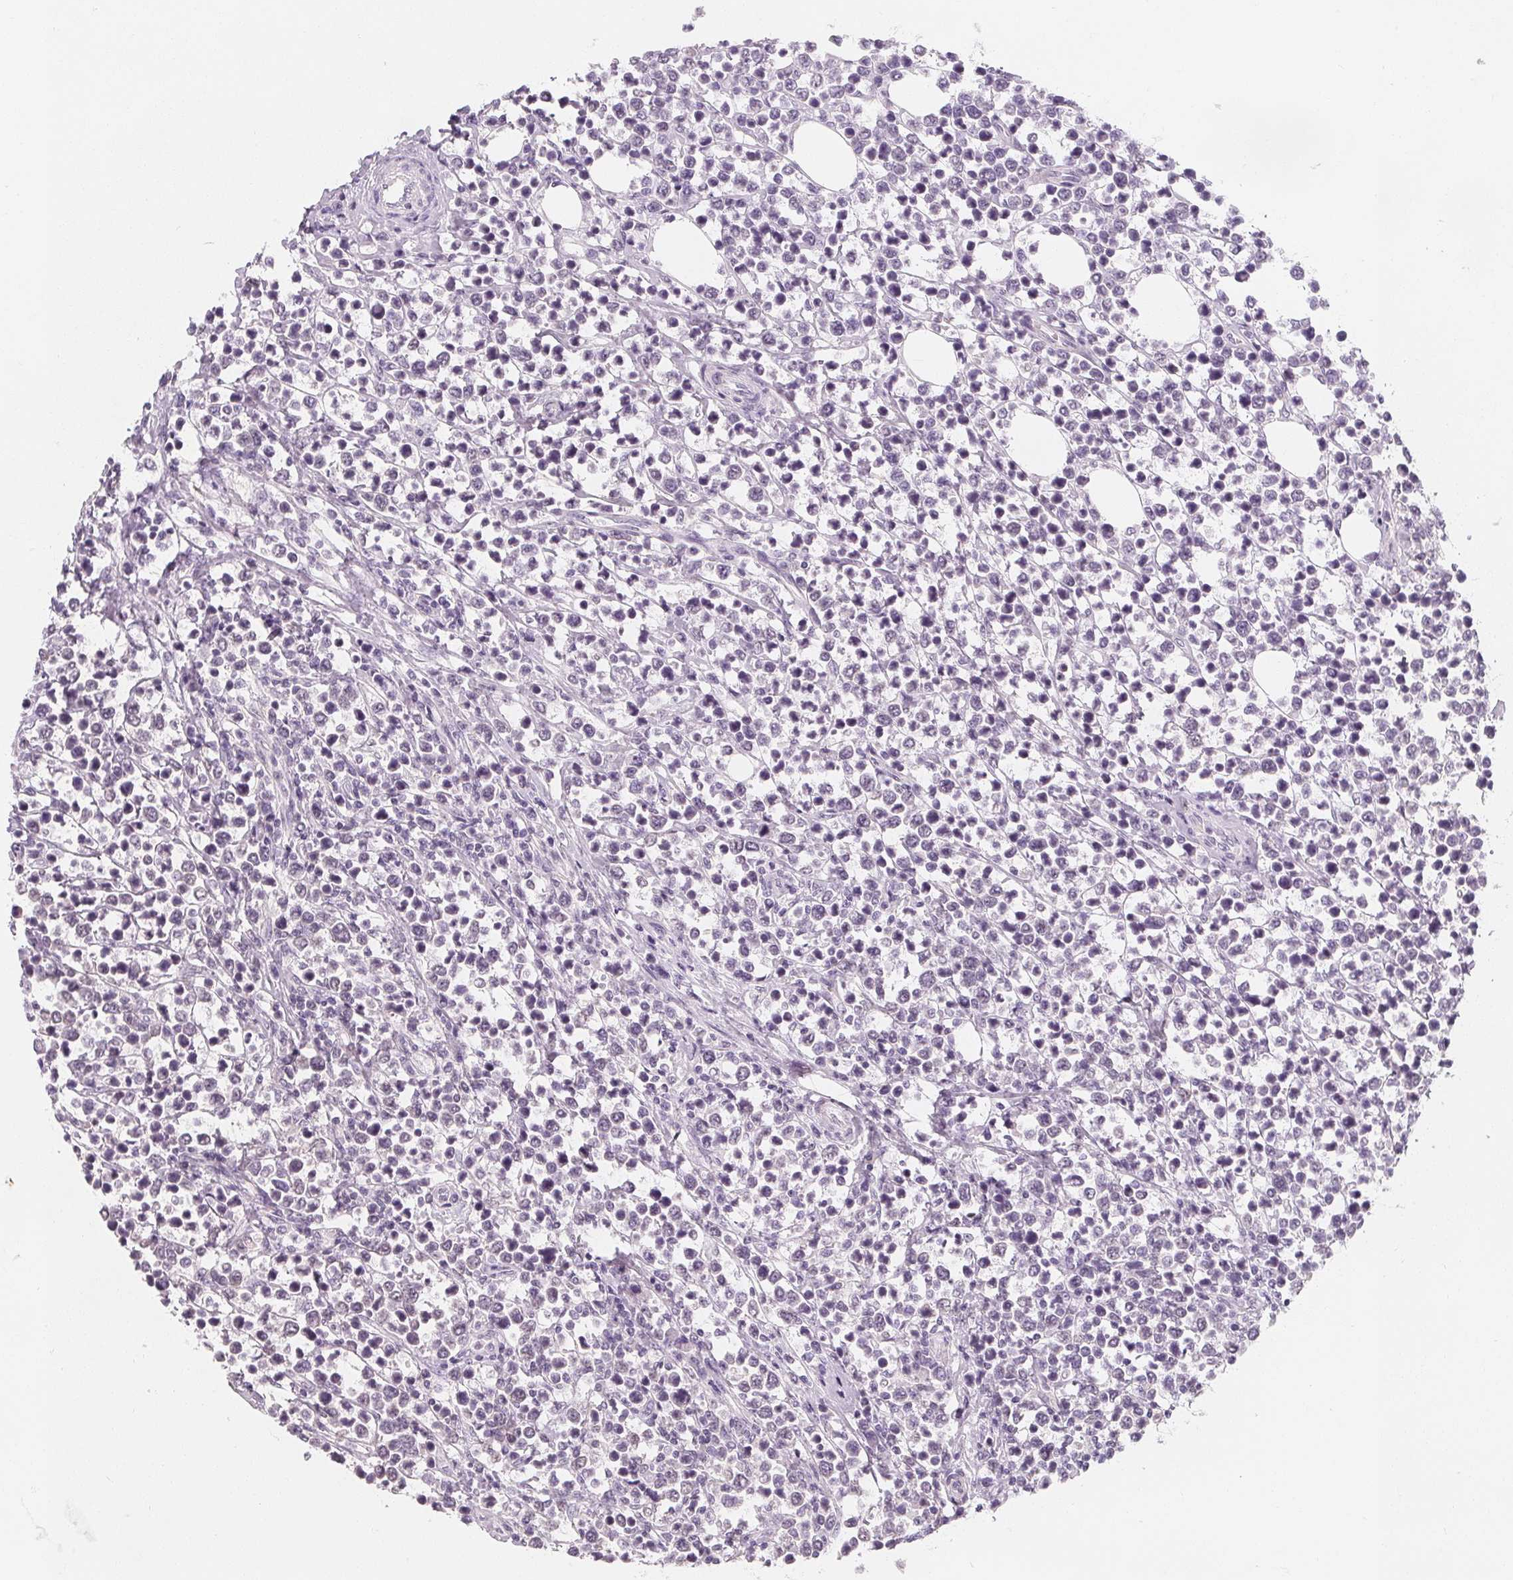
{"staining": {"intensity": "negative", "quantity": "none", "location": "none"}, "tissue": "lymphoma", "cell_type": "Tumor cells", "image_type": "cancer", "snomed": [{"axis": "morphology", "description": "Malignant lymphoma, non-Hodgkin's type, High grade"}, {"axis": "topography", "description": "Soft tissue"}], "caption": "Tumor cells are negative for brown protein staining in malignant lymphoma, non-Hodgkin's type (high-grade).", "gene": "DBX2", "patient": {"sex": "female", "age": 56}}